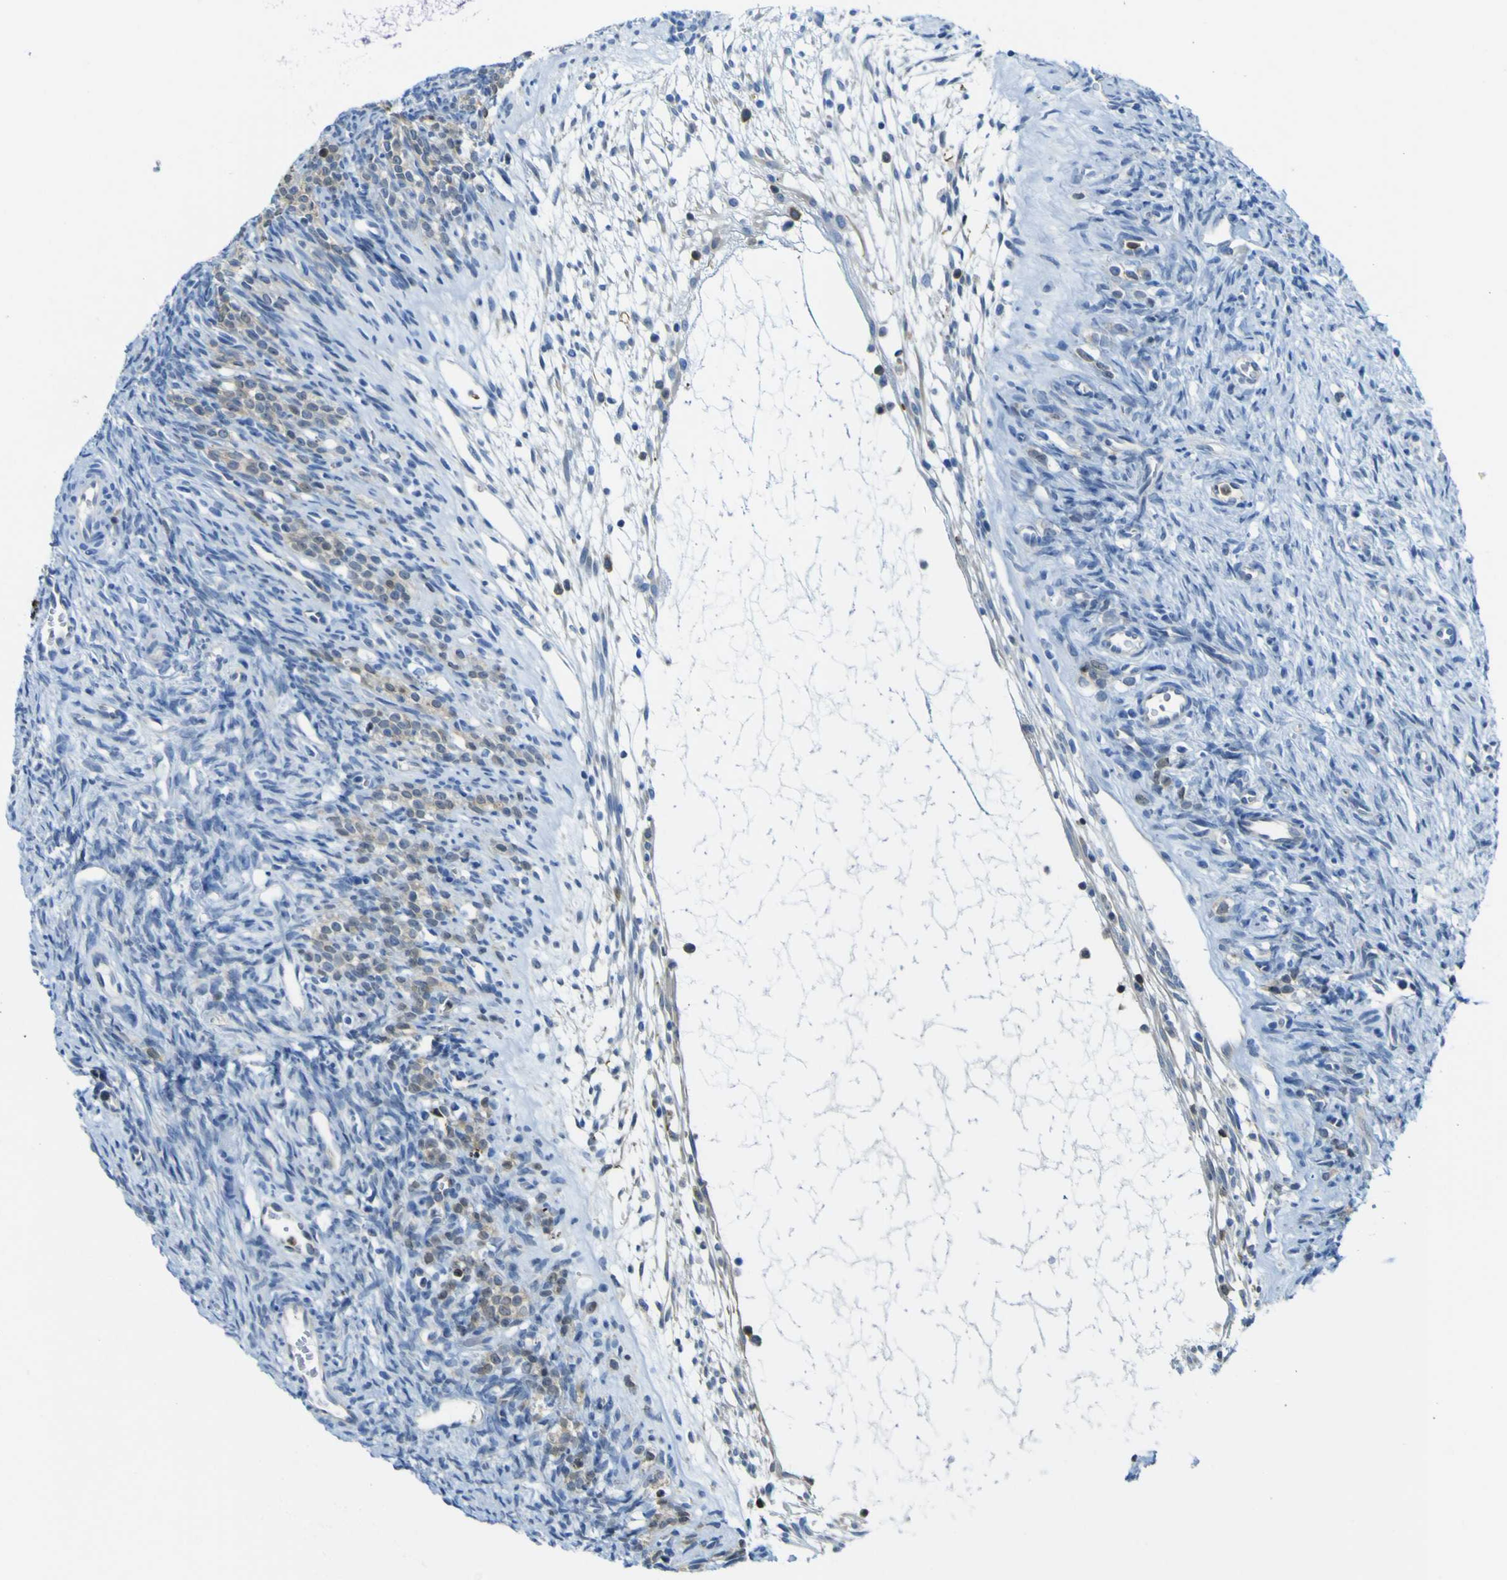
{"staining": {"intensity": "negative", "quantity": "none", "location": "none"}, "tissue": "ovary", "cell_type": "Ovarian stroma cells", "image_type": "normal", "snomed": [{"axis": "morphology", "description": "Normal tissue, NOS"}, {"axis": "topography", "description": "Ovary"}], "caption": "IHC of unremarkable ovary displays no positivity in ovarian stroma cells.", "gene": "ABHD3", "patient": {"sex": "female", "age": 33}}